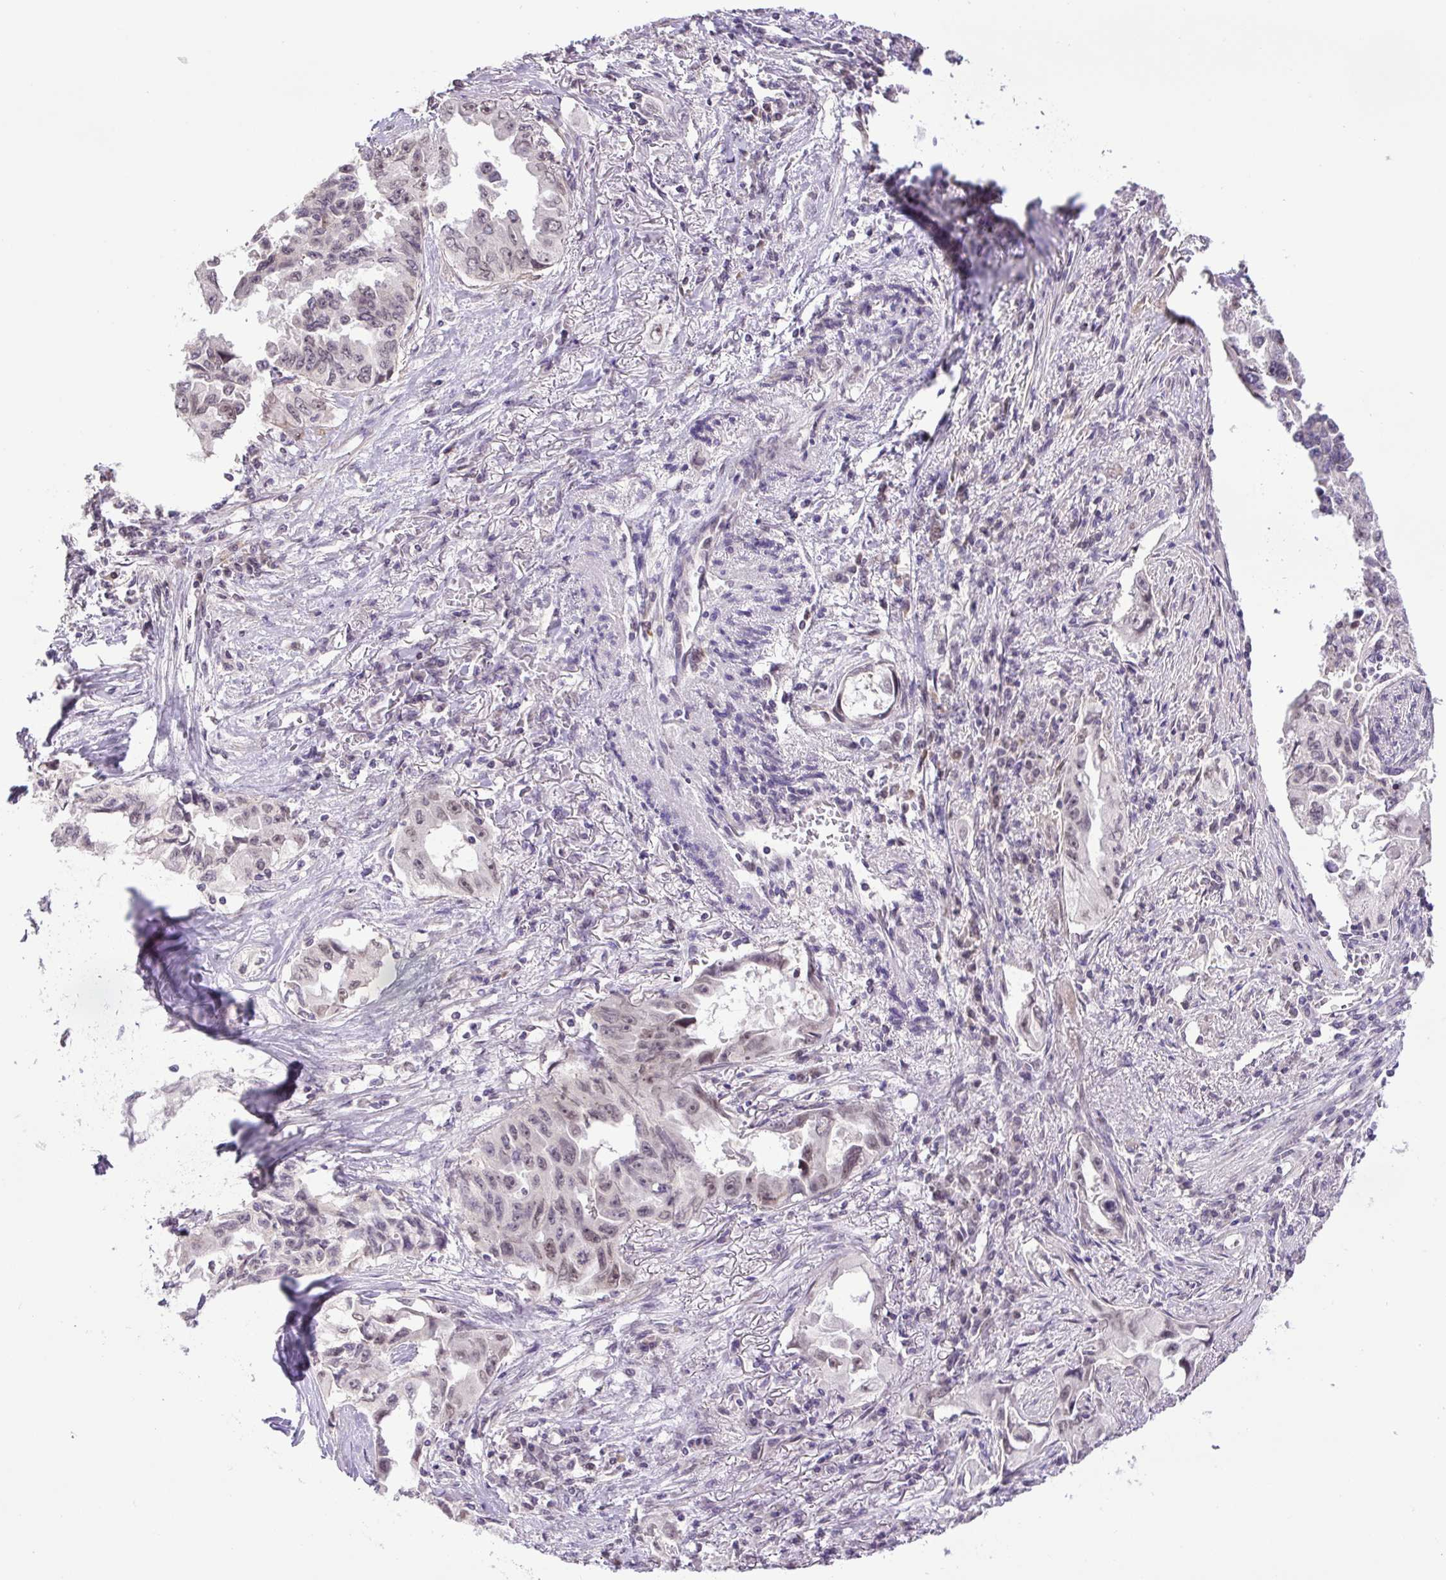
{"staining": {"intensity": "weak", "quantity": ">75%", "location": "nuclear"}, "tissue": "lung cancer", "cell_type": "Tumor cells", "image_type": "cancer", "snomed": [{"axis": "morphology", "description": "Adenocarcinoma, NOS"}, {"axis": "topography", "description": "Lung"}], "caption": "Immunohistochemistry (IHC) image of lung cancer (adenocarcinoma) stained for a protein (brown), which shows low levels of weak nuclear positivity in about >75% of tumor cells.", "gene": "KPNA1", "patient": {"sex": "female", "age": 51}}